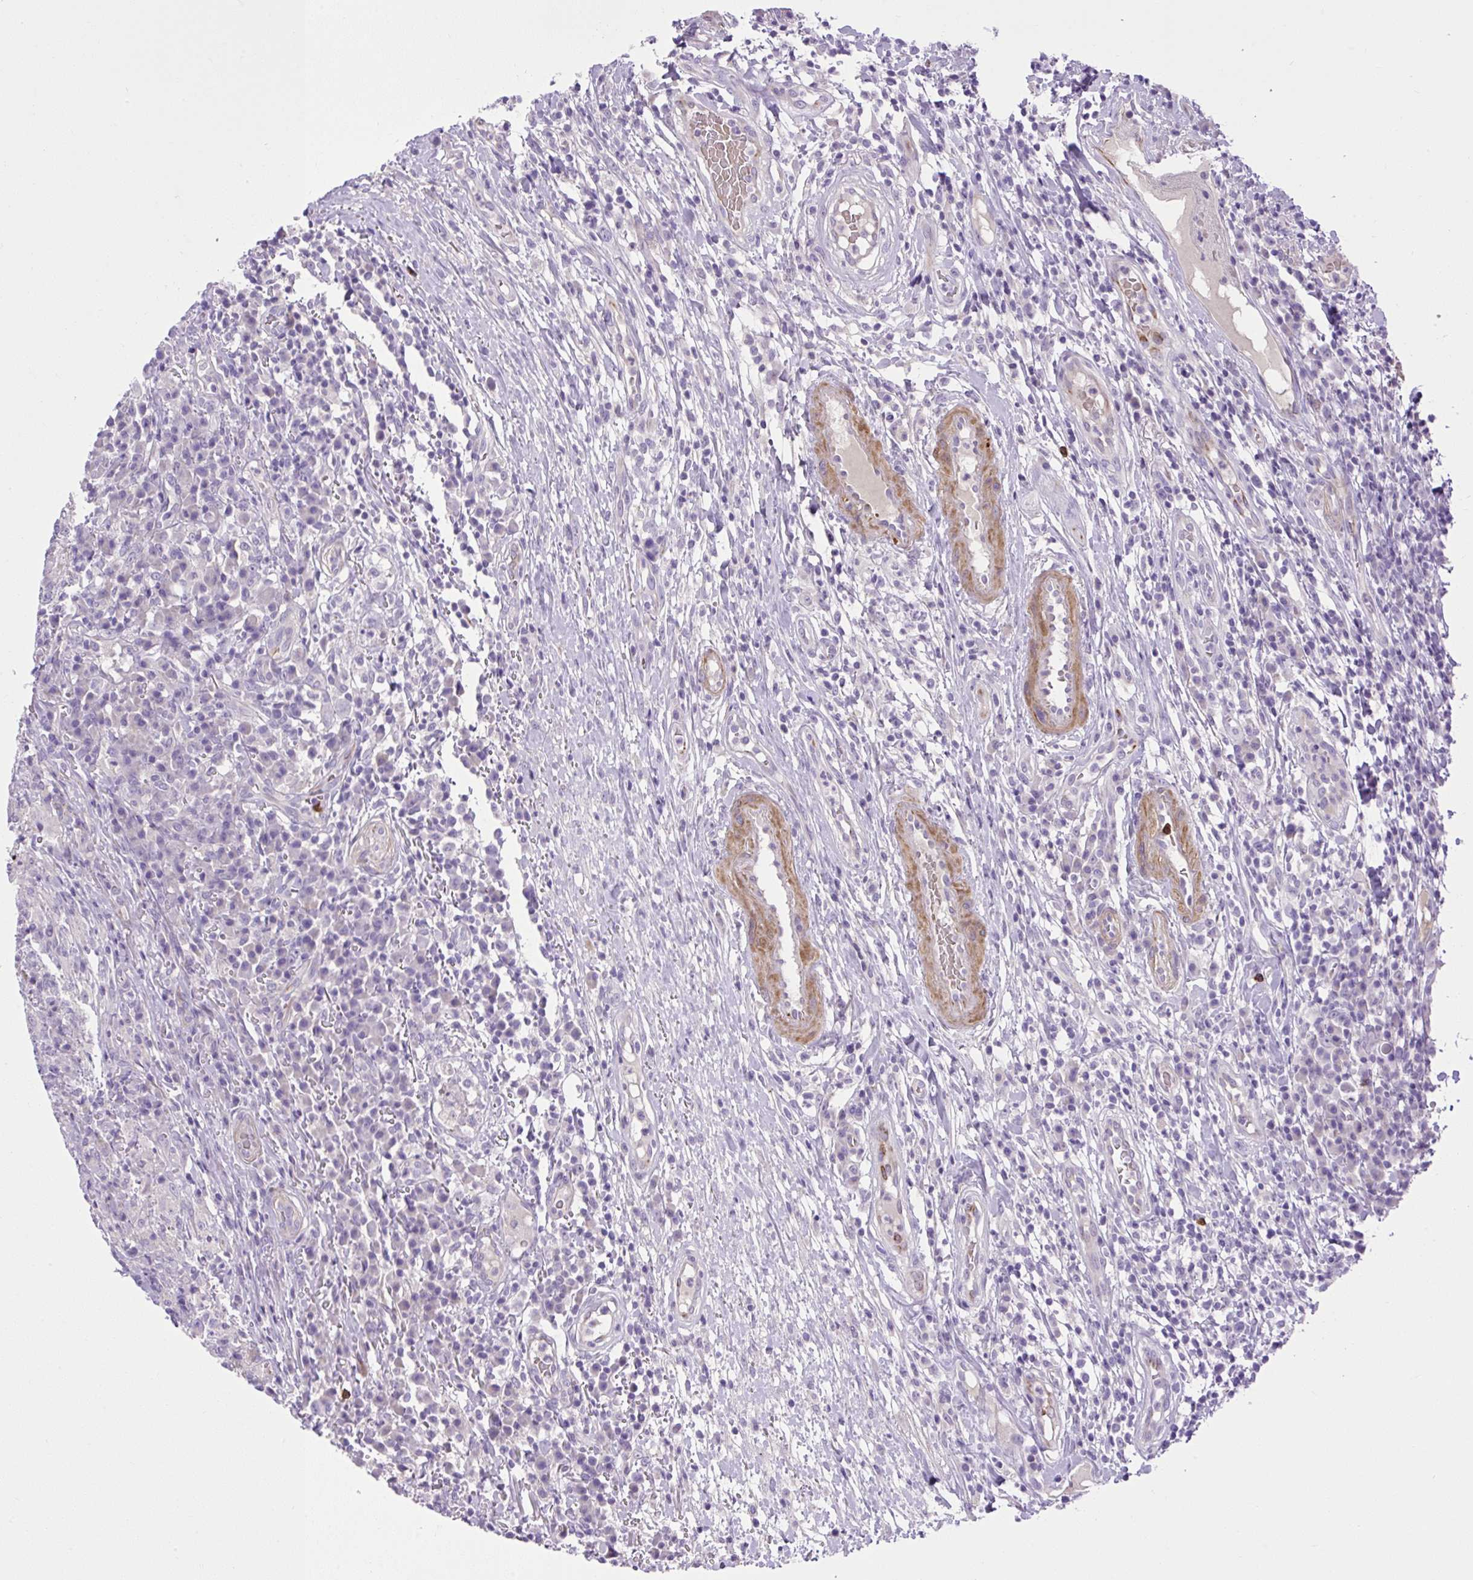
{"staining": {"intensity": "negative", "quantity": "none", "location": "none"}, "tissue": "head and neck cancer", "cell_type": "Tumor cells", "image_type": "cancer", "snomed": [{"axis": "morphology", "description": "Normal tissue, NOS"}, {"axis": "morphology", "description": "Squamous cell carcinoma, NOS"}, {"axis": "topography", "description": "Skeletal muscle"}, {"axis": "topography", "description": "Vascular tissue"}, {"axis": "topography", "description": "Peripheral nerve tissue"}, {"axis": "topography", "description": "Head-Neck"}], "caption": "Tumor cells show no significant protein staining in squamous cell carcinoma (head and neck).", "gene": "VWA7", "patient": {"sex": "male", "age": 66}}